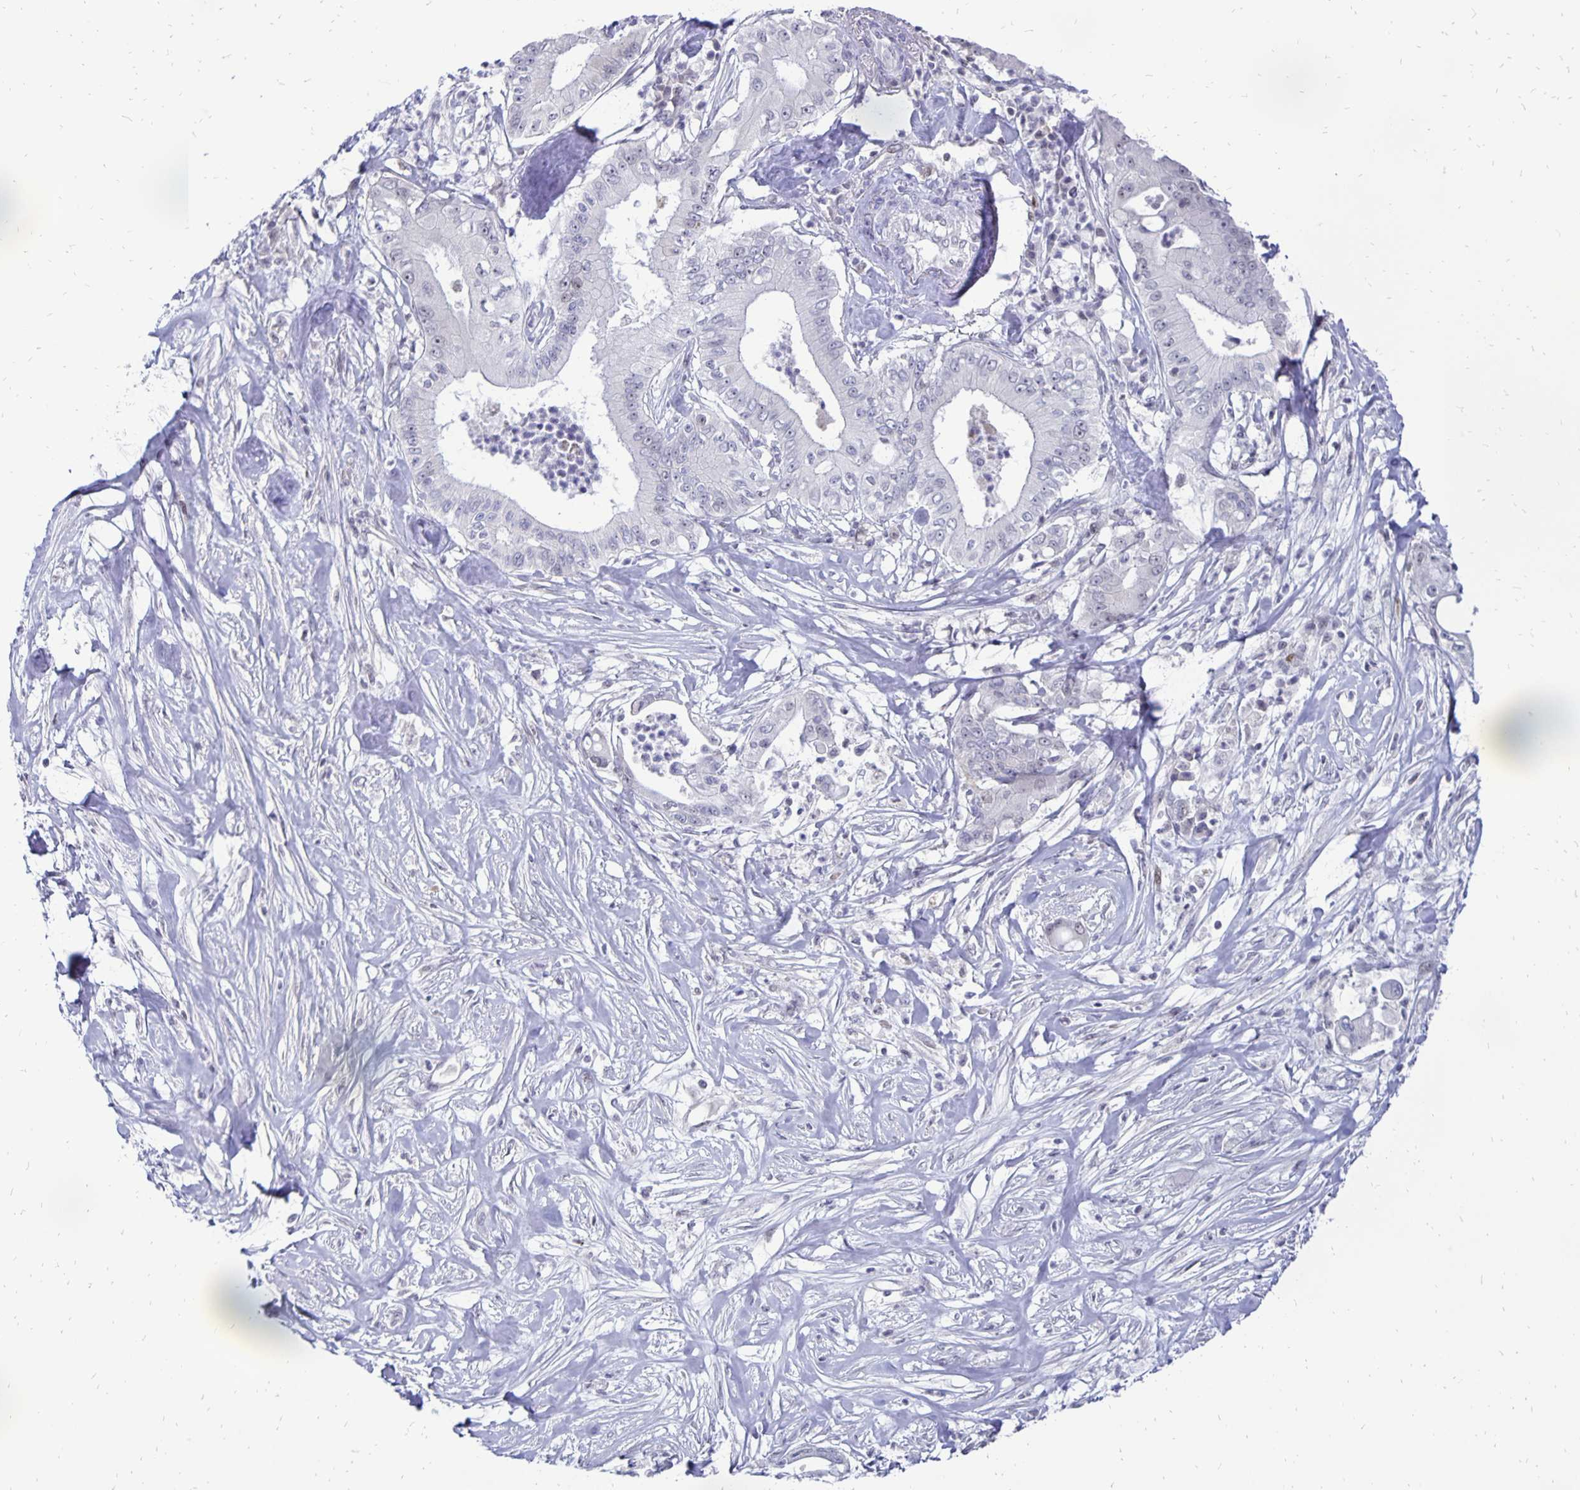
{"staining": {"intensity": "negative", "quantity": "none", "location": "none"}, "tissue": "pancreatic cancer", "cell_type": "Tumor cells", "image_type": "cancer", "snomed": [{"axis": "morphology", "description": "Adenocarcinoma, NOS"}, {"axis": "topography", "description": "Pancreas"}], "caption": "Tumor cells are negative for protein expression in human adenocarcinoma (pancreatic).", "gene": "DCK", "patient": {"sex": "male", "age": 71}}